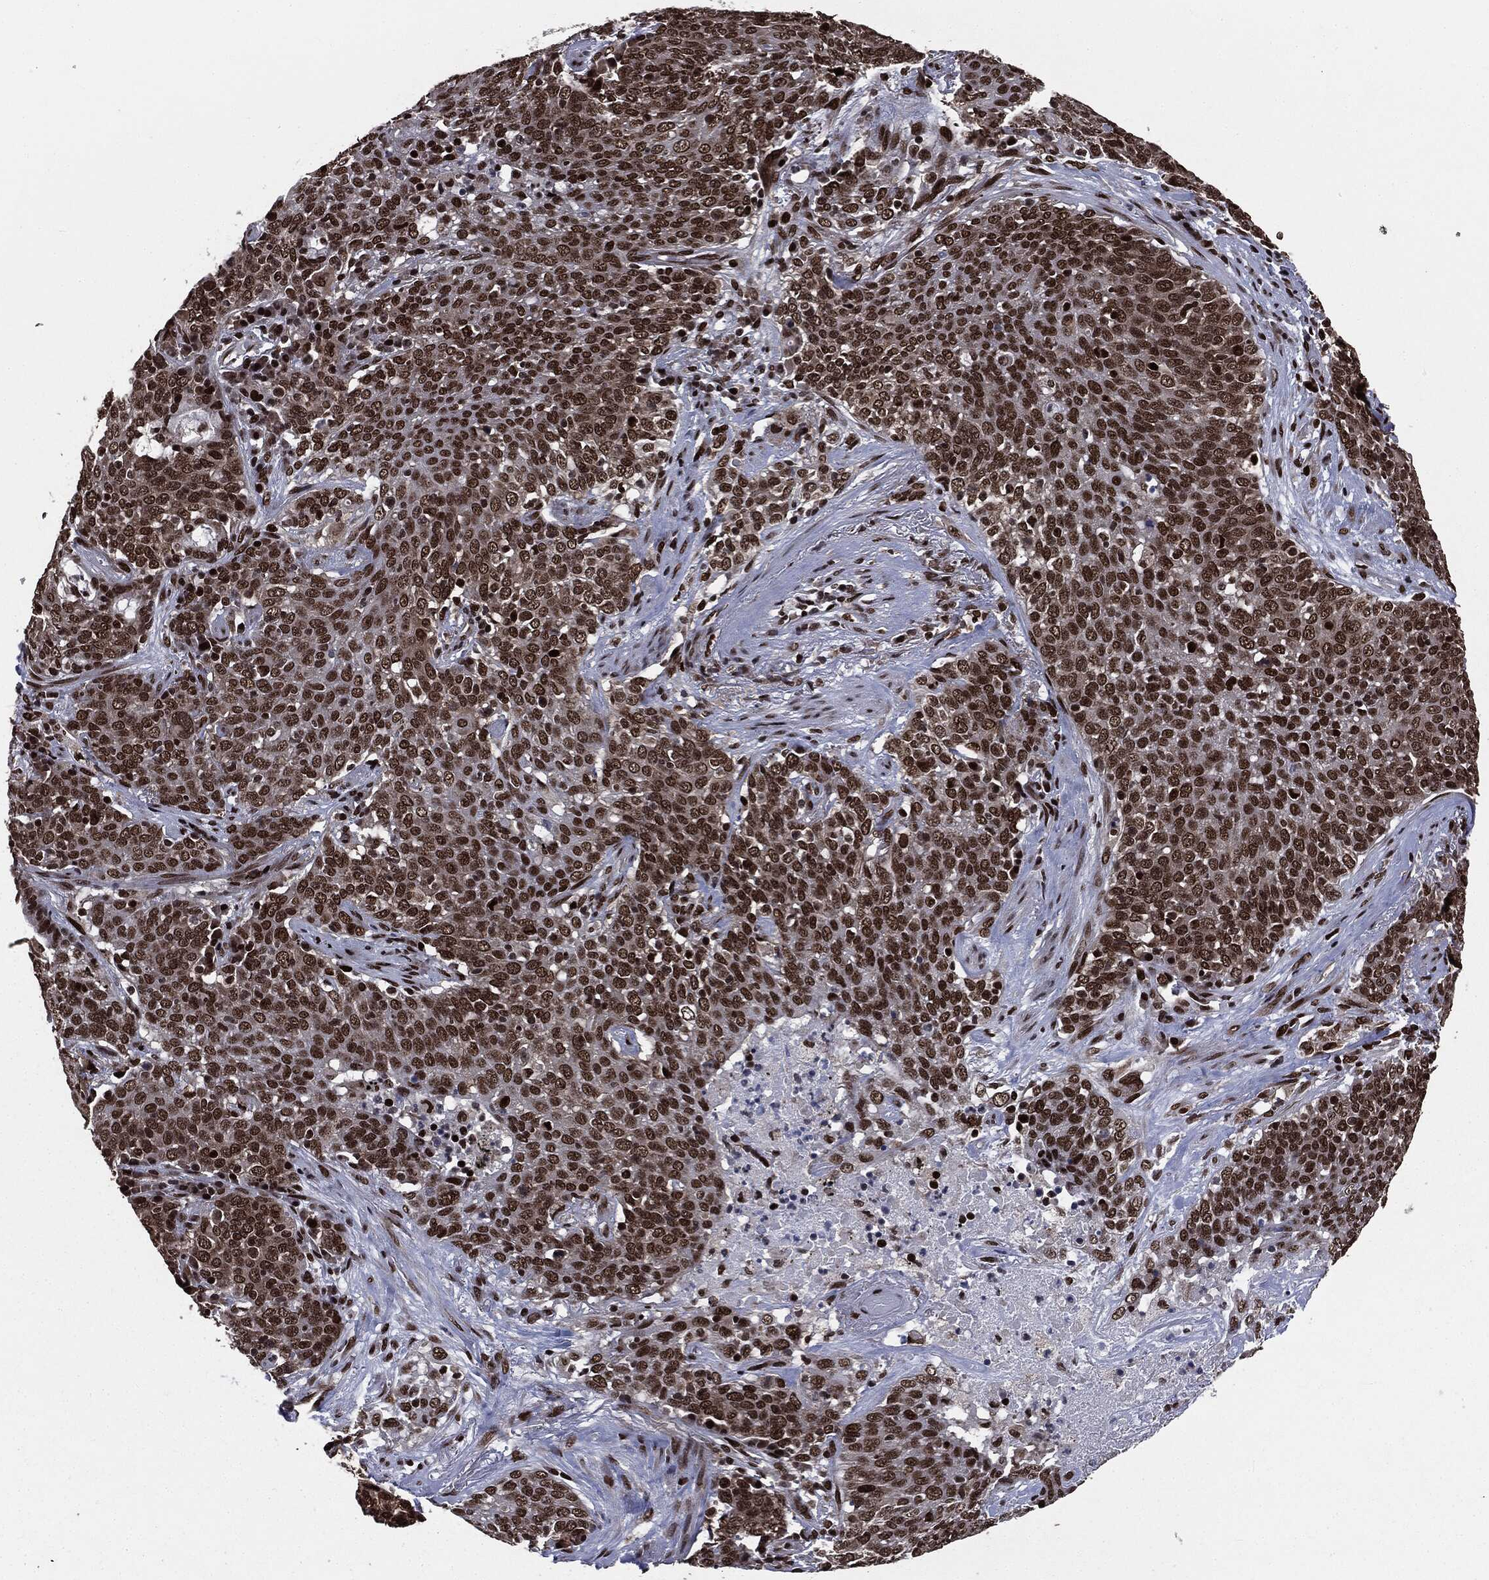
{"staining": {"intensity": "strong", "quantity": "<25%", "location": "nuclear"}, "tissue": "lung cancer", "cell_type": "Tumor cells", "image_type": "cancer", "snomed": [{"axis": "morphology", "description": "Squamous cell carcinoma, NOS"}, {"axis": "topography", "description": "Lung"}], "caption": "IHC micrograph of neoplastic tissue: human lung squamous cell carcinoma stained using immunohistochemistry (IHC) exhibits medium levels of strong protein expression localized specifically in the nuclear of tumor cells, appearing as a nuclear brown color.", "gene": "DVL2", "patient": {"sex": "male", "age": 82}}